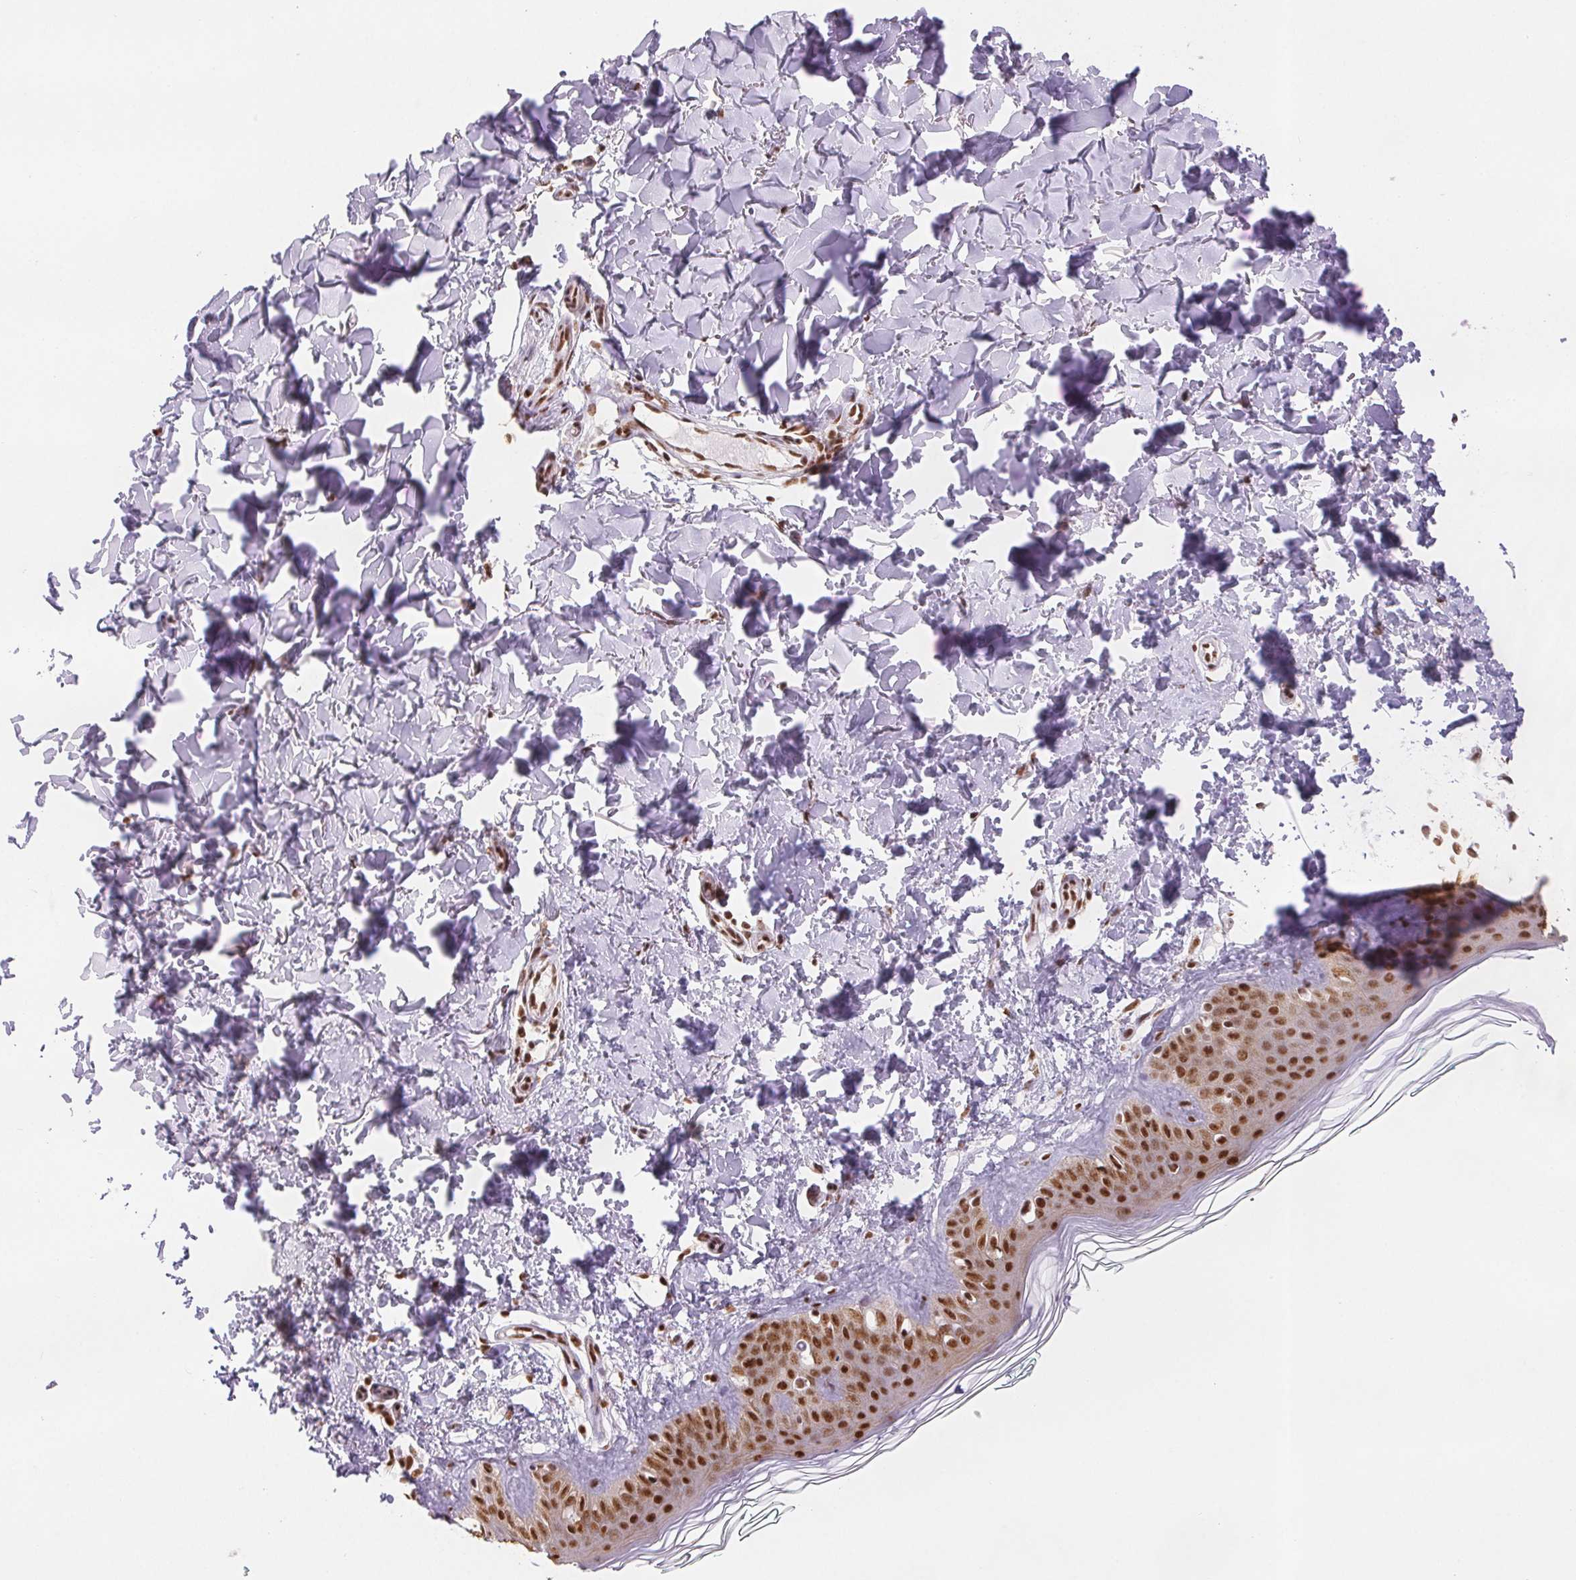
{"staining": {"intensity": "negative", "quantity": "none", "location": "none"}, "tissue": "skin", "cell_type": "Fibroblasts", "image_type": "normal", "snomed": [{"axis": "morphology", "description": "Normal tissue, NOS"}, {"axis": "topography", "description": "Skin"}, {"axis": "topography", "description": "Peripheral nerve tissue"}], "caption": "Human skin stained for a protein using immunohistochemistry (IHC) demonstrates no expression in fibroblasts.", "gene": "IK", "patient": {"sex": "female", "age": 45}}